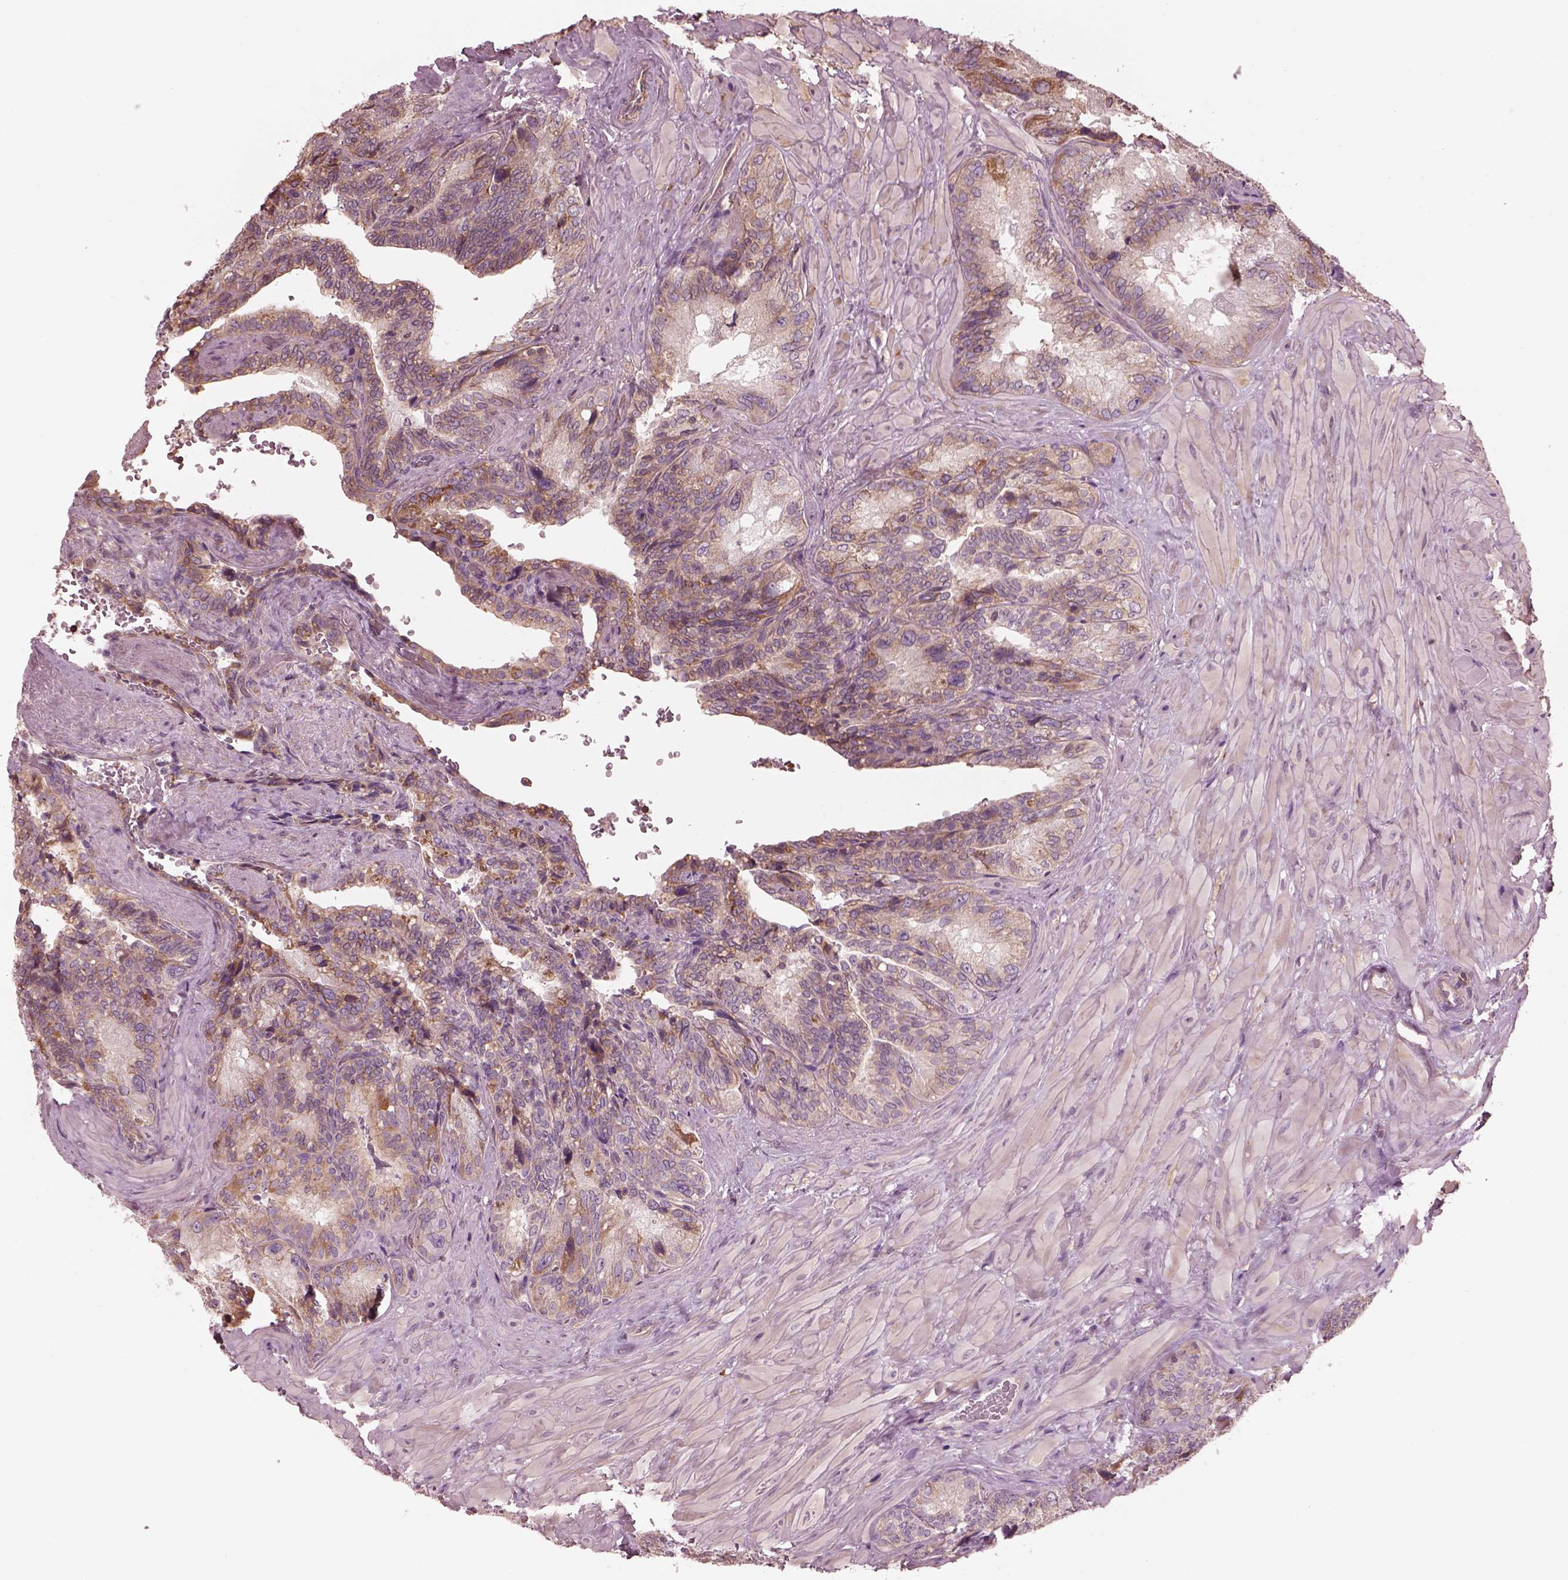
{"staining": {"intensity": "moderate", "quantity": "25%-75%", "location": "cytoplasmic/membranous"}, "tissue": "seminal vesicle", "cell_type": "Glandular cells", "image_type": "normal", "snomed": [{"axis": "morphology", "description": "Normal tissue, NOS"}, {"axis": "topography", "description": "Seminal veicle"}], "caption": "Human seminal vesicle stained for a protein (brown) demonstrates moderate cytoplasmic/membranous positive staining in about 25%-75% of glandular cells.", "gene": "STK33", "patient": {"sex": "male", "age": 69}}